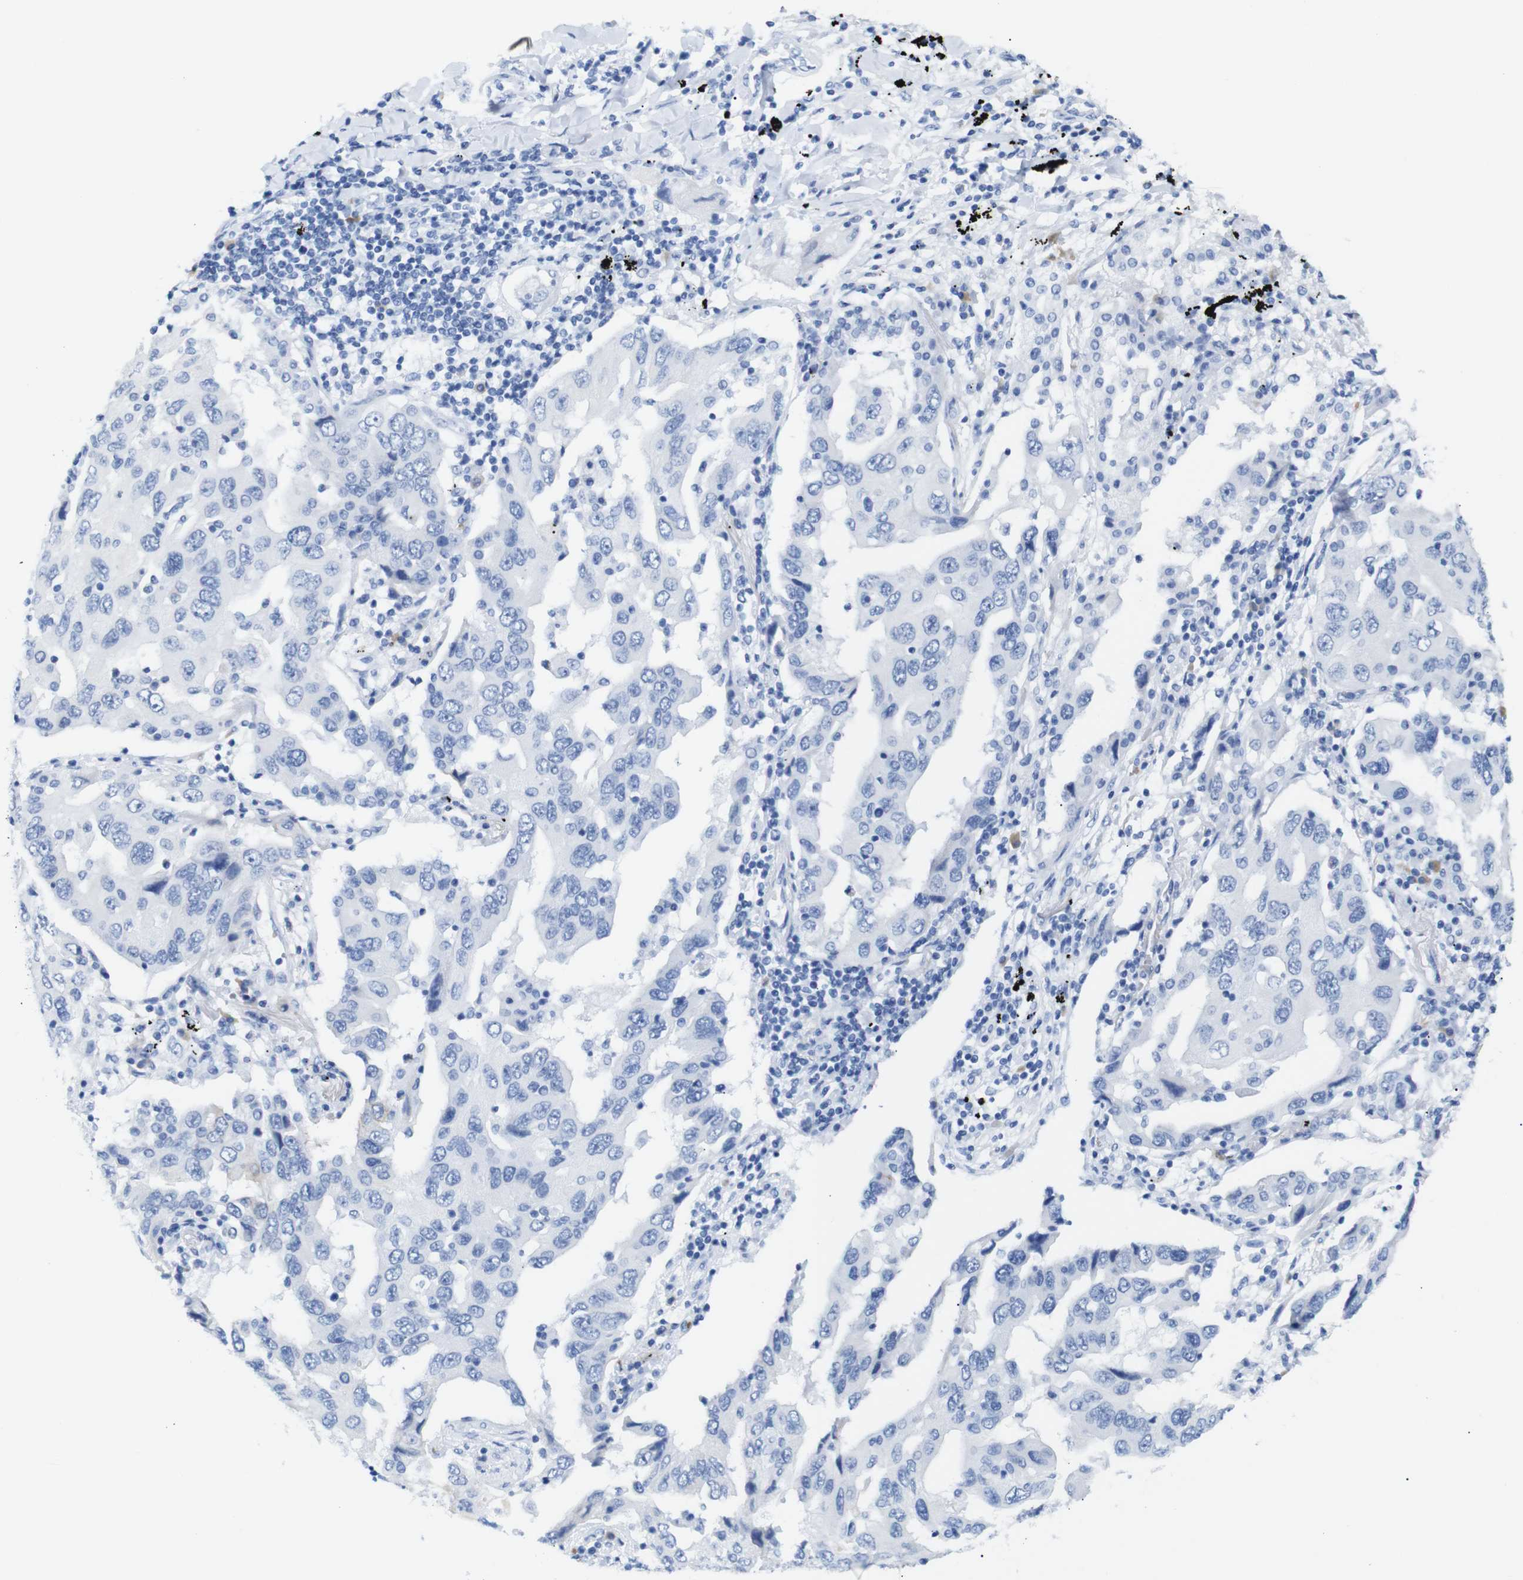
{"staining": {"intensity": "negative", "quantity": "none", "location": "none"}, "tissue": "lung cancer", "cell_type": "Tumor cells", "image_type": "cancer", "snomed": [{"axis": "morphology", "description": "Adenocarcinoma, NOS"}, {"axis": "topography", "description": "Lung"}], "caption": "IHC photomicrograph of neoplastic tissue: adenocarcinoma (lung) stained with DAB displays no significant protein positivity in tumor cells. Nuclei are stained in blue.", "gene": "ERVMER34-1", "patient": {"sex": "female", "age": 65}}